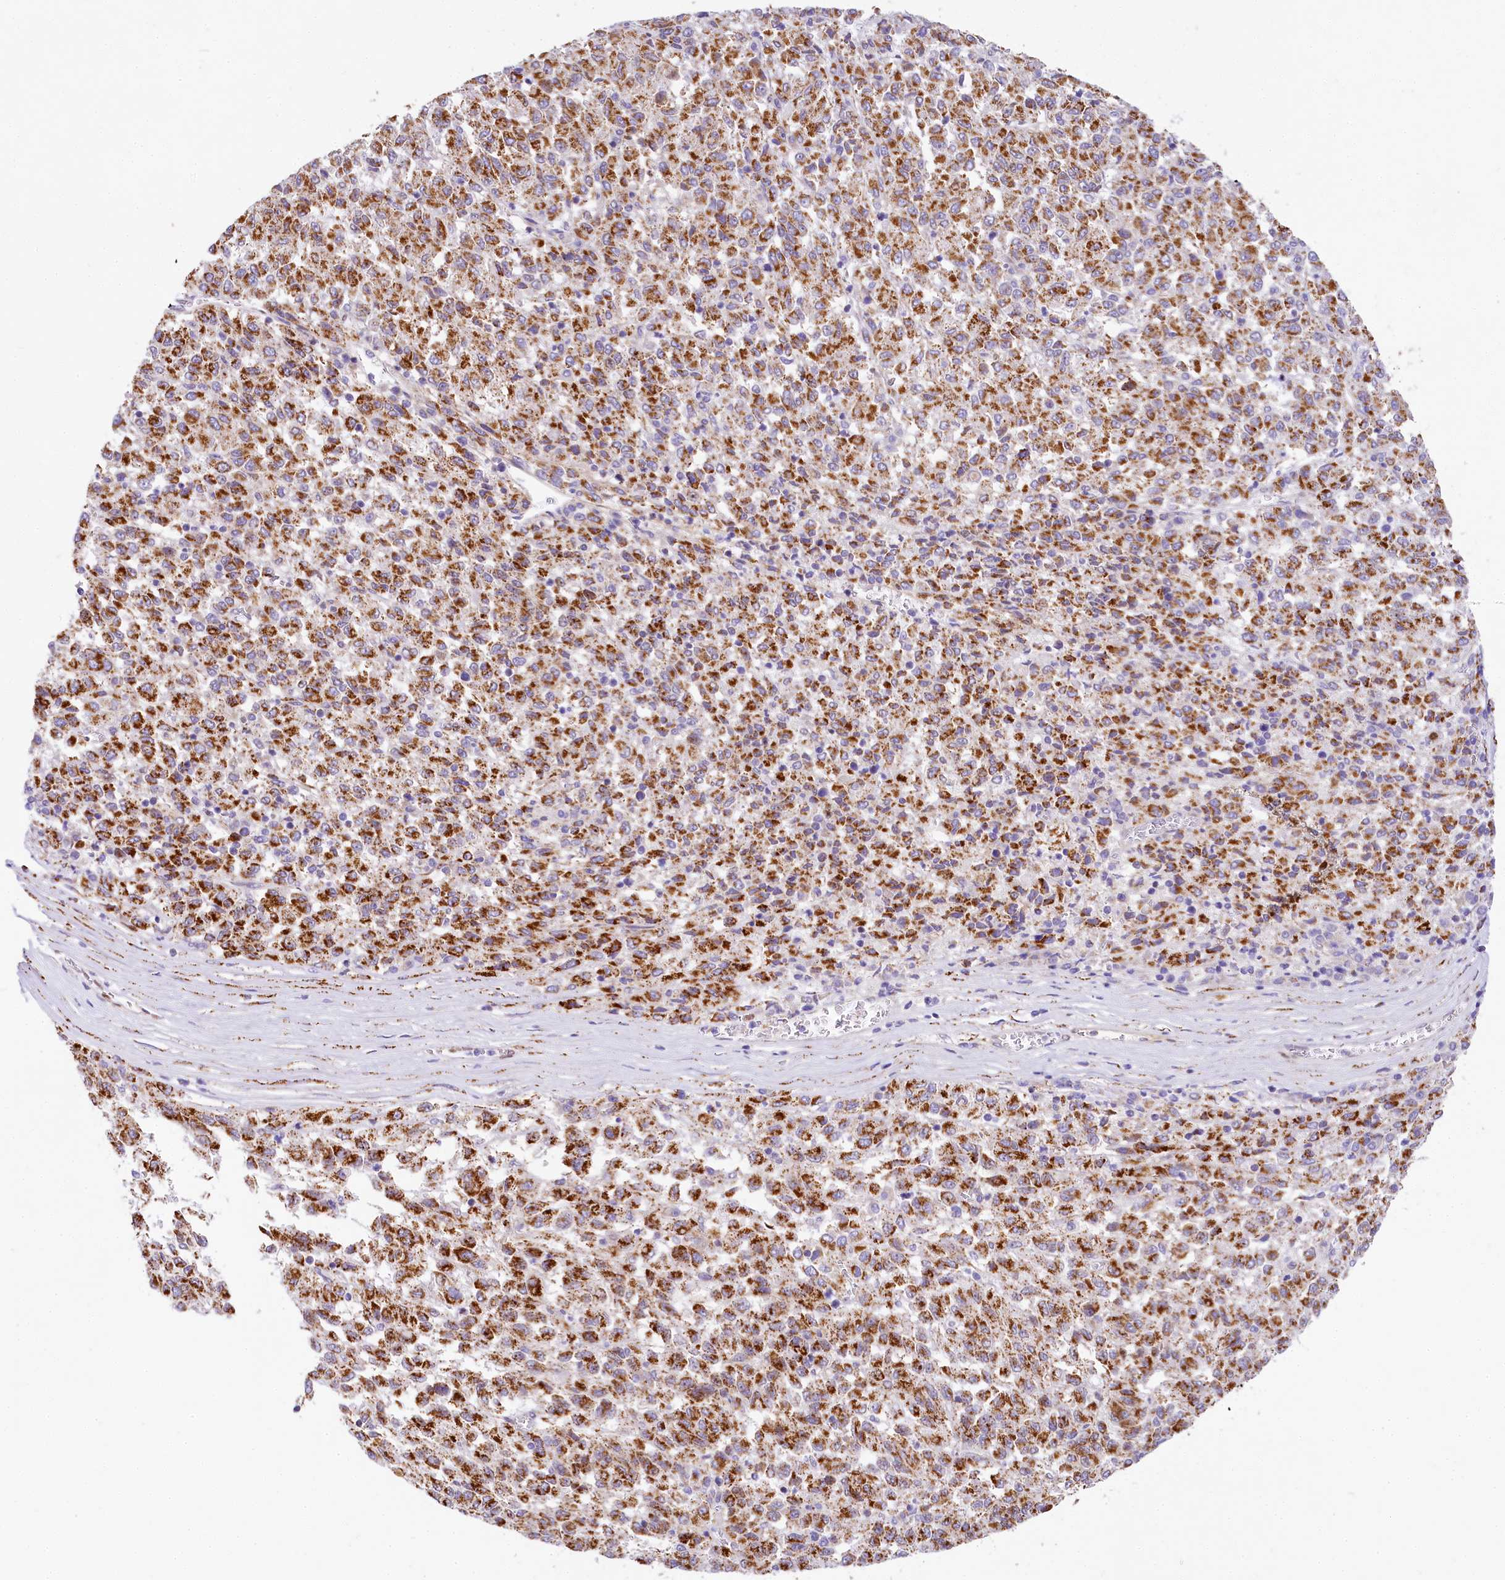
{"staining": {"intensity": "strong", "quantity": ">75%", "location": "cytoplasmic/membranous"}, "tissue": "melanoma", "cell_type": "Tumor cells", "image_type": "cancer", "snomed": [{"axis": "morphology", "description": "Malignant melanoma, Metastatic site"}, {"axis": "topography", "description": "Lung"}], "caption": "Immunohistochemistry image of neoplastic tissue: human melanoma stained using immunohistochemistry (IHC) shows high levels of strong protein expression localized specifically in the cytoplasmic/membranous of tumor cells, appearing as a cytoplasmic/membranous brown color.", "gene": "PPIP5K2", "patient": {"sex": "male", "age": 64}}